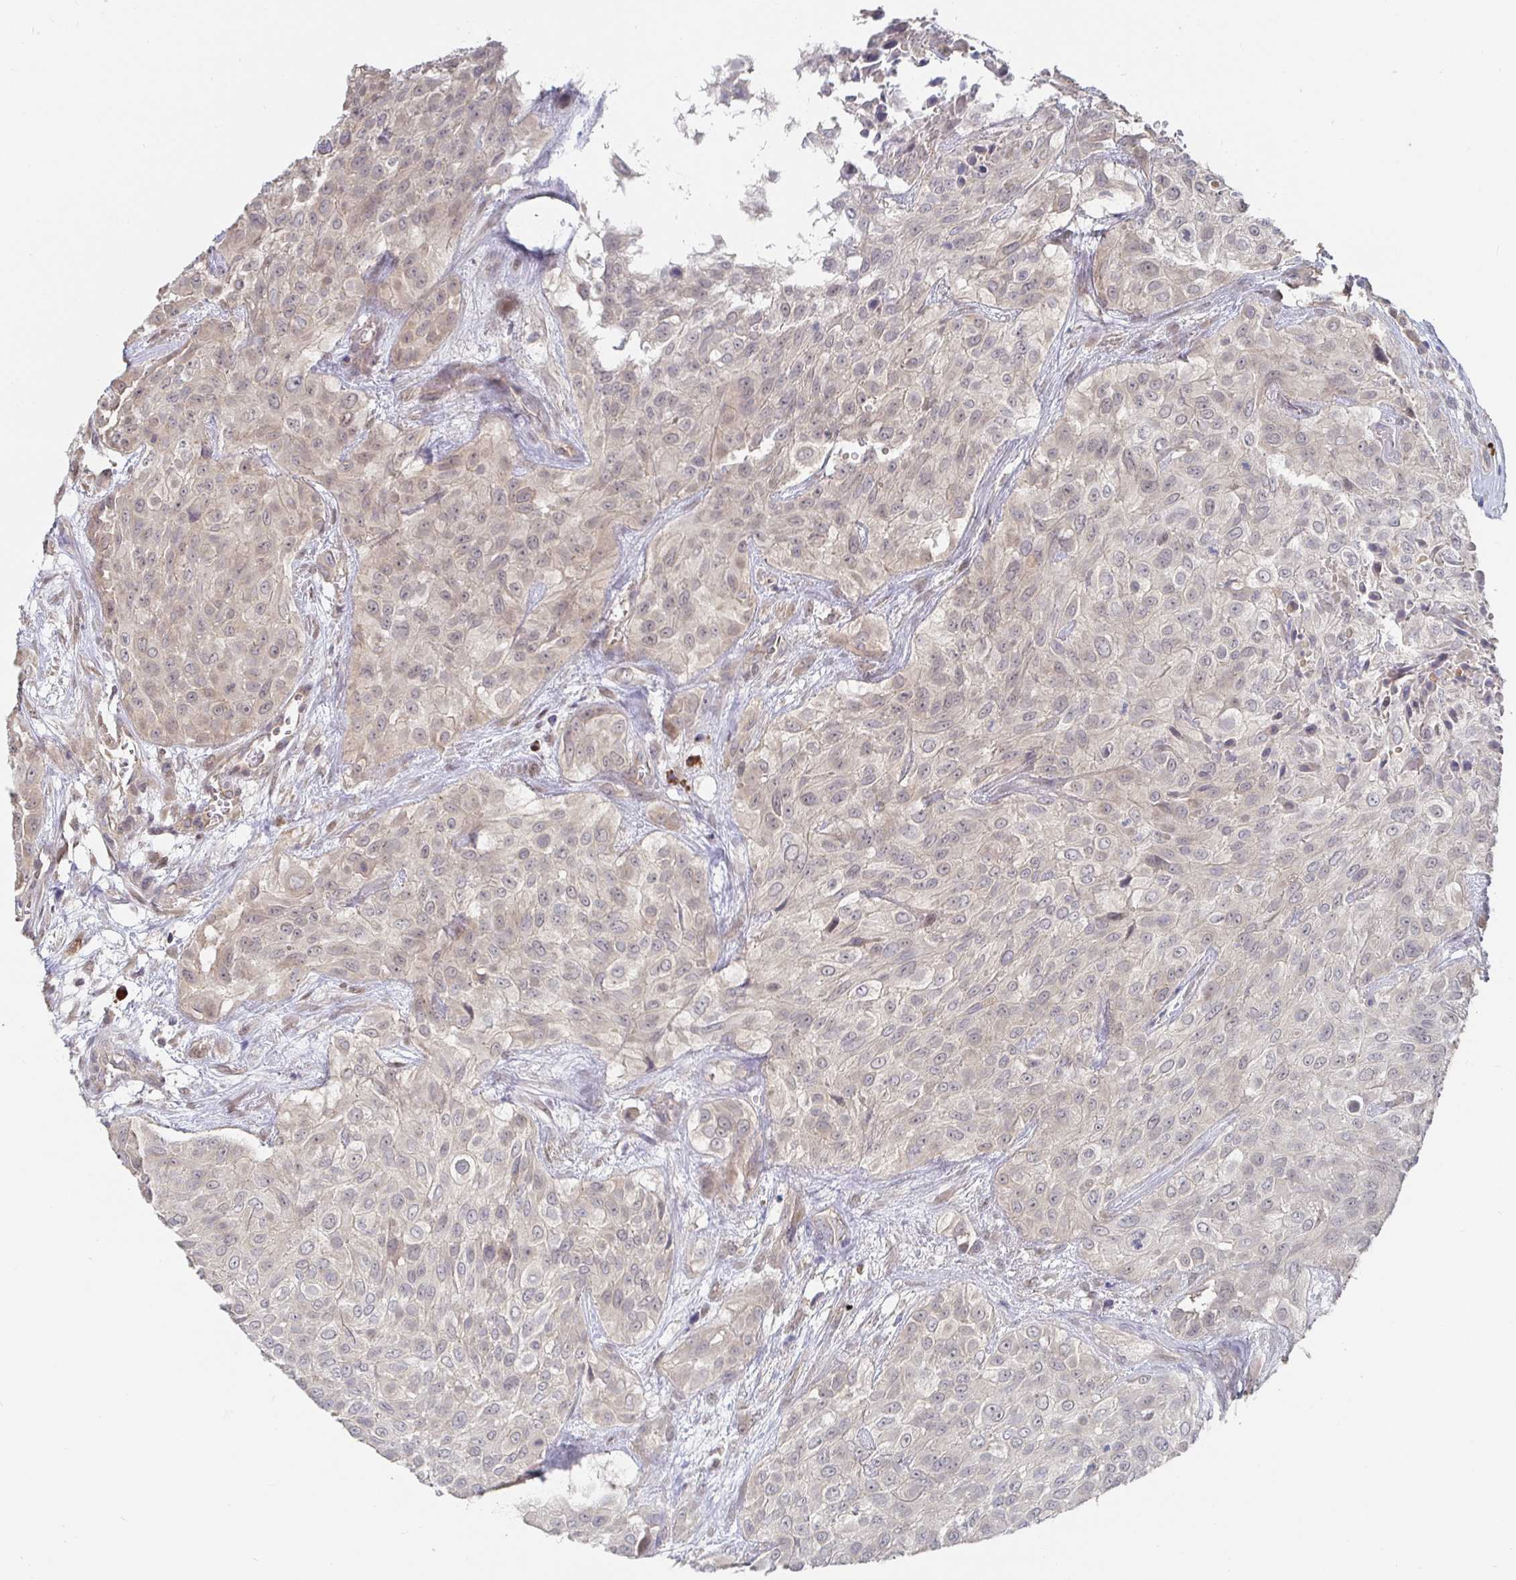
{"staining": {"intensity": "weak", "quantity": "<25%", "location": "cytoplasmic/membranous,nuclear"}, "tissue": "urothelial cancer", "cell_type": "Tumor cells", "image_type": "cancer", "snomed": [{"axis": "morphology", "description": "Urothelial carcinoma, High grade"}, {"axis": "topography", "description": "Urinary bladder"}], "caption": "High magnification brightfield microscopy of high-grade urothelial carcinoma stained with DAB (3,3'-diaminobenzidine) (brown) and counterstained with hematoxylin (blue): tumor cells show no significant positivity.", "gene": "MEIS1", "patient": {"sex": "male", "age": 57}}